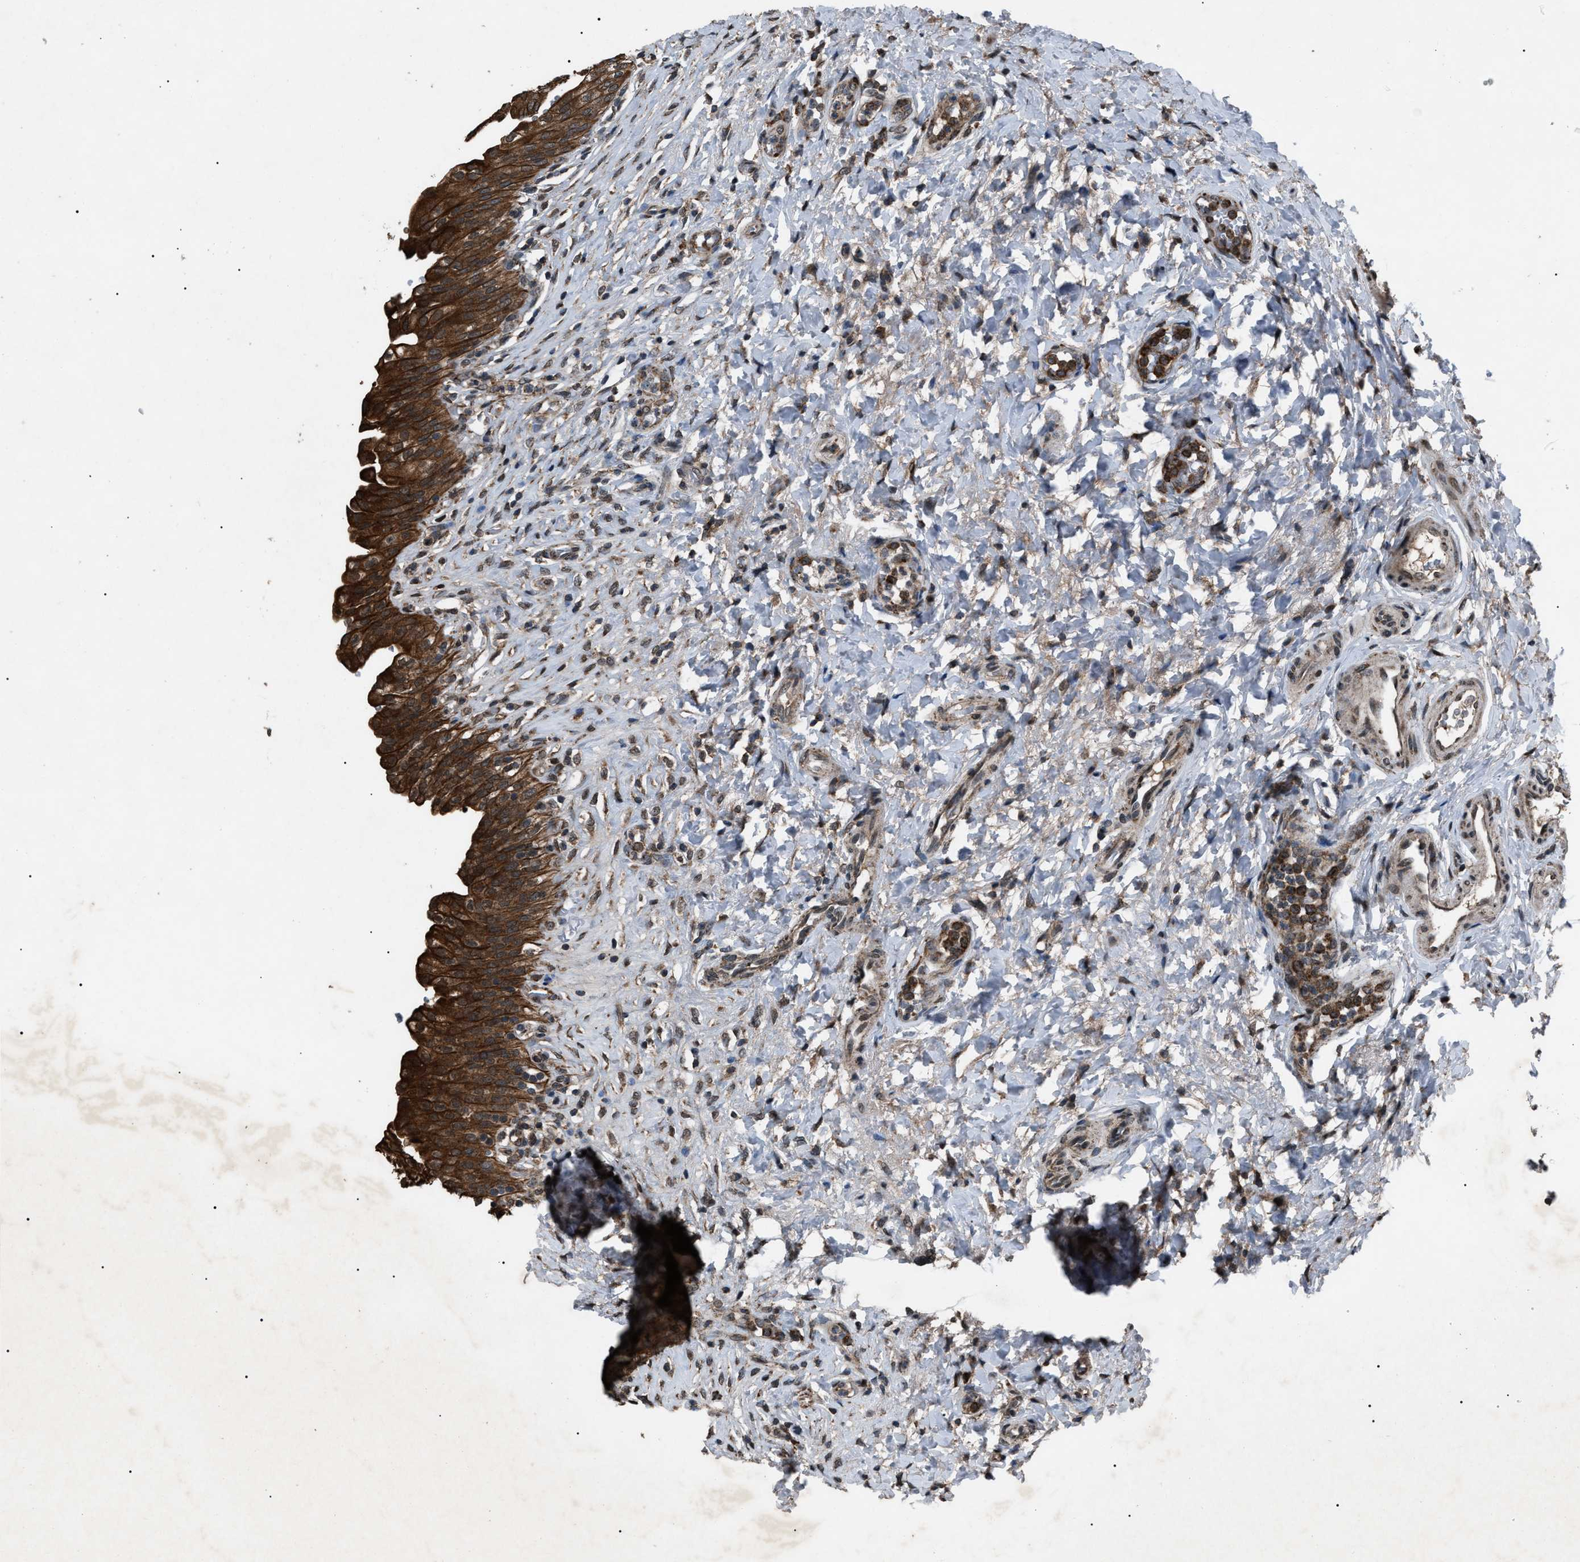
{"staining": {"intensity": "strong", "quantity": ">75%", "location": "cytoplasmic/membranous"}, "tissue": "urinary bladder", "cell_type": "Urothelial cells", "image_type": "normal", "snomed": [{"axis": "morphology", "description": "Urothelial carcinoma, High grade"}, {"axis": "topography", "description": "Urinary bladder"}], "caption": "Immunohistochemistry (IHC) of normal human urinary bladder demonstrates high levels of strong cytoplasmic/membranous staining in about >75% of urothelial cells.", "gene": "ZFAND2A", "patient": {"sex": "male", "age": 46}}